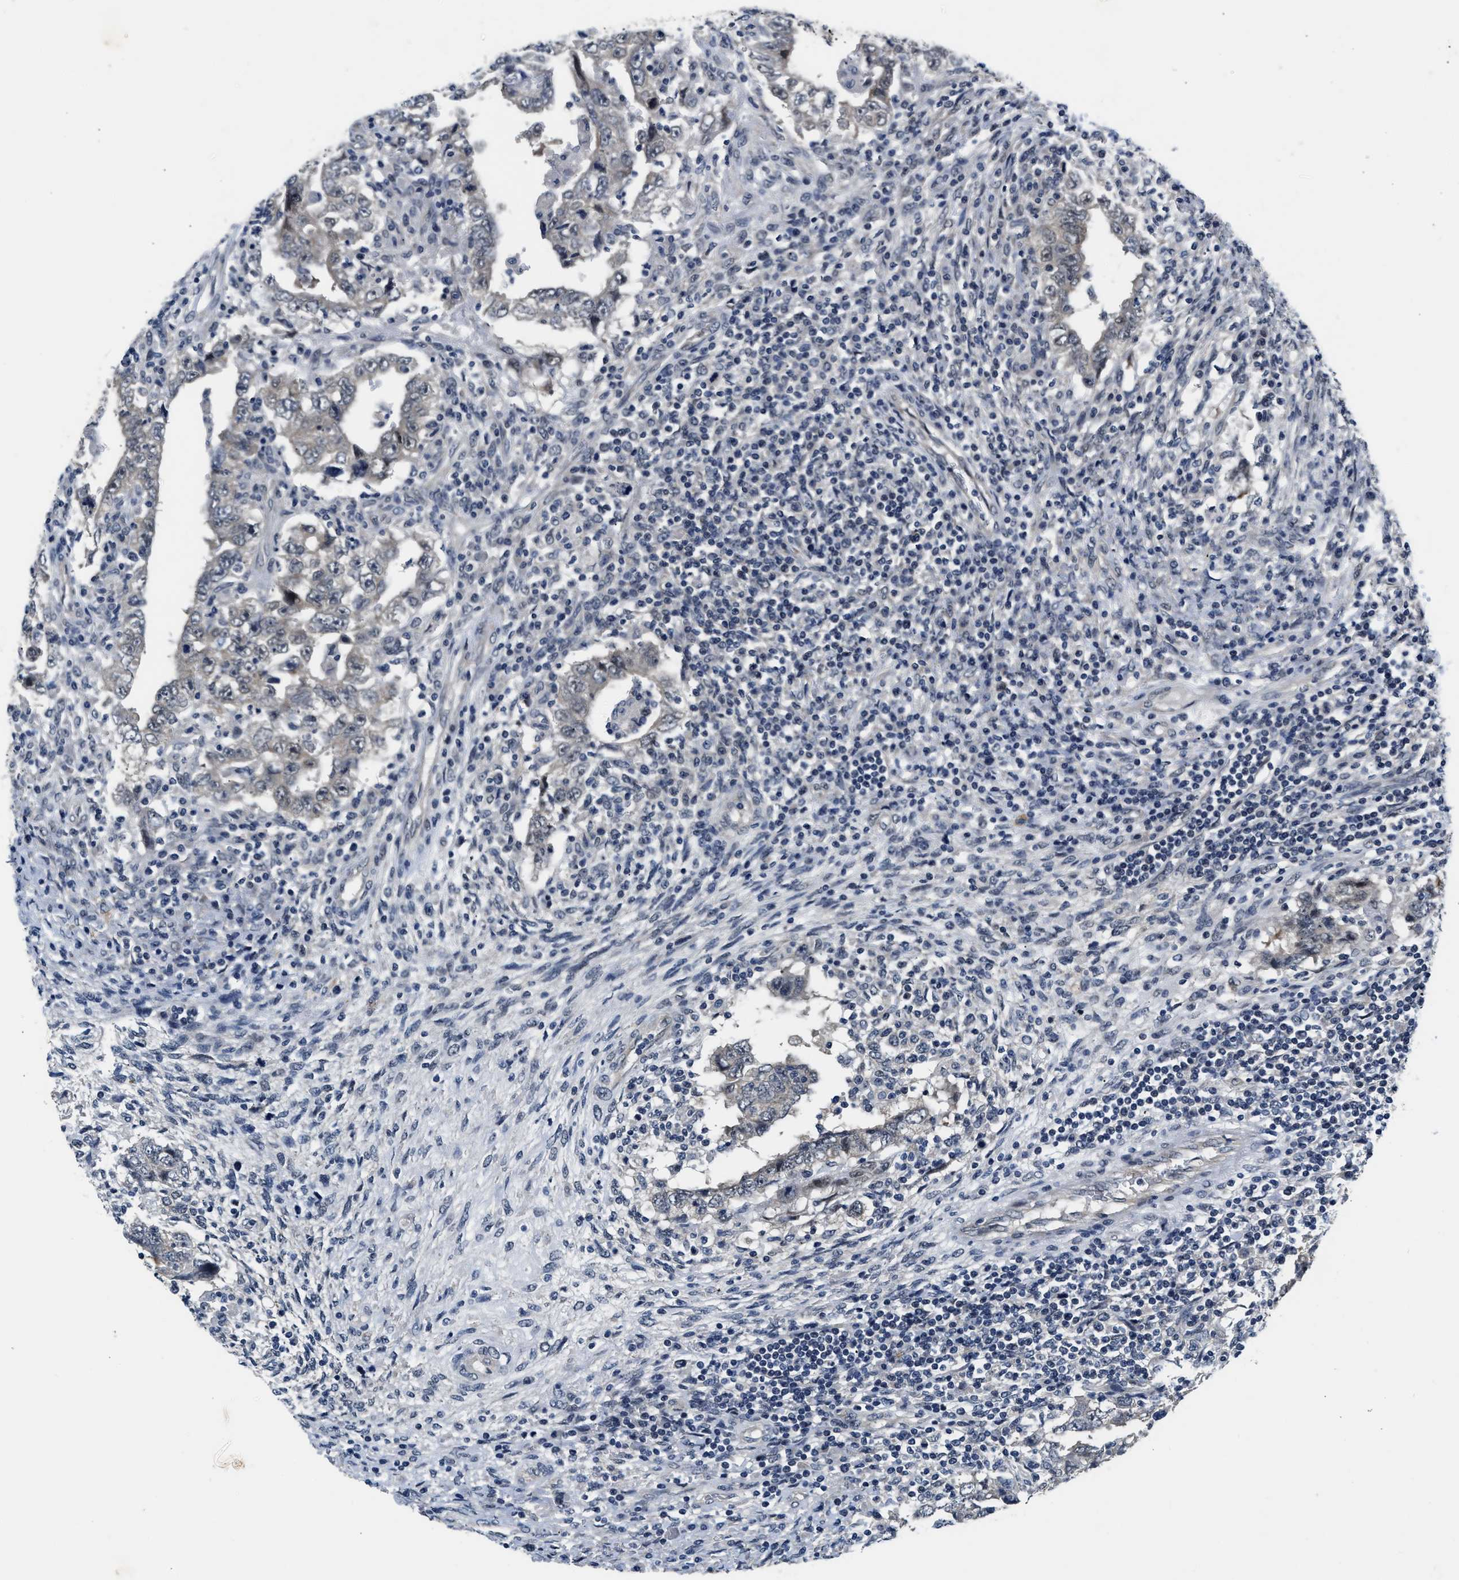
{"staining": {"intensity": "weak", "quantity": "<25%", "location": "cytoplasmic/membranous"}, "tissue": "testis cancer", "cell_type": "Tumor cells", "image_type": "cancer", "snomed": [{"axis": "morphology", "description": "Carcinoma, Embryonal, NOS"}, {"axis": "topography", "description": "Testis"}], "caption": "This image is of testis cancer stained with IHC to label a protein in brown with the nuclei are counter-stained blue. There is no expression in tumor cells.", "gene": "SMAD4", "patient": {"sex": "male", "age": 26}}